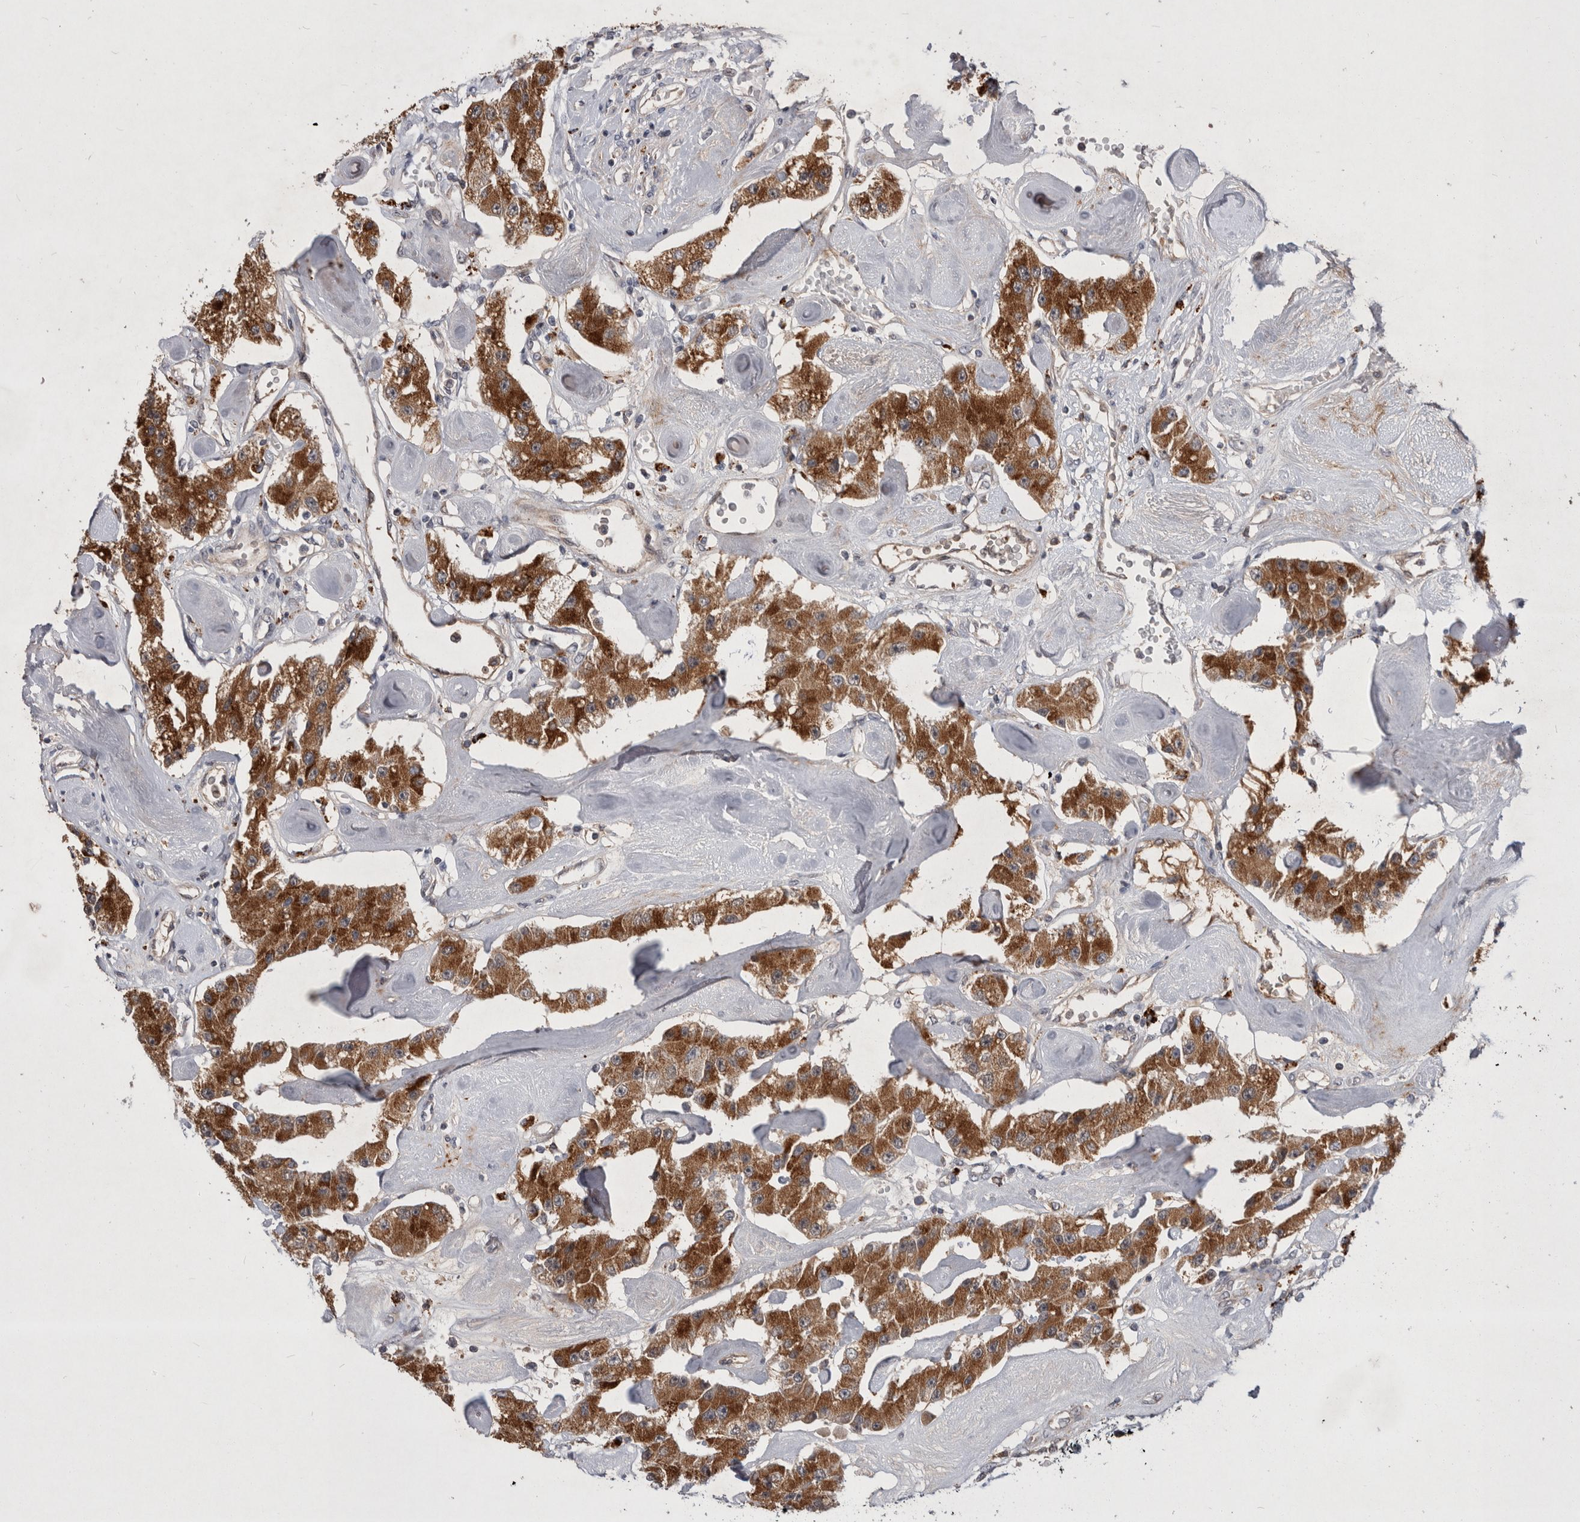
{"staining": {"intensity": "strong", "quantity": ">75%", "location": "cytoplasmic/membranous"}, "tissue": "carcinoid", "cell_type": "Tumor cells", "image_type": "cancer", "snomed": [{"axis": "morphology", "description": "Carcinoid, malignant, NOS"}, {"axis": "topography", "description": "Pancreas"}], "caption": "Tumor cells reveal strong cytoplasmic/membranous expression in approximately >75% of cells in malignant carcinoid. Immunohistochemistry (ihc) stains the protein in brown and the nuclei are stained blue.", "gene": "MRPL37", "patient": {"sex": "male", "age": 41}}